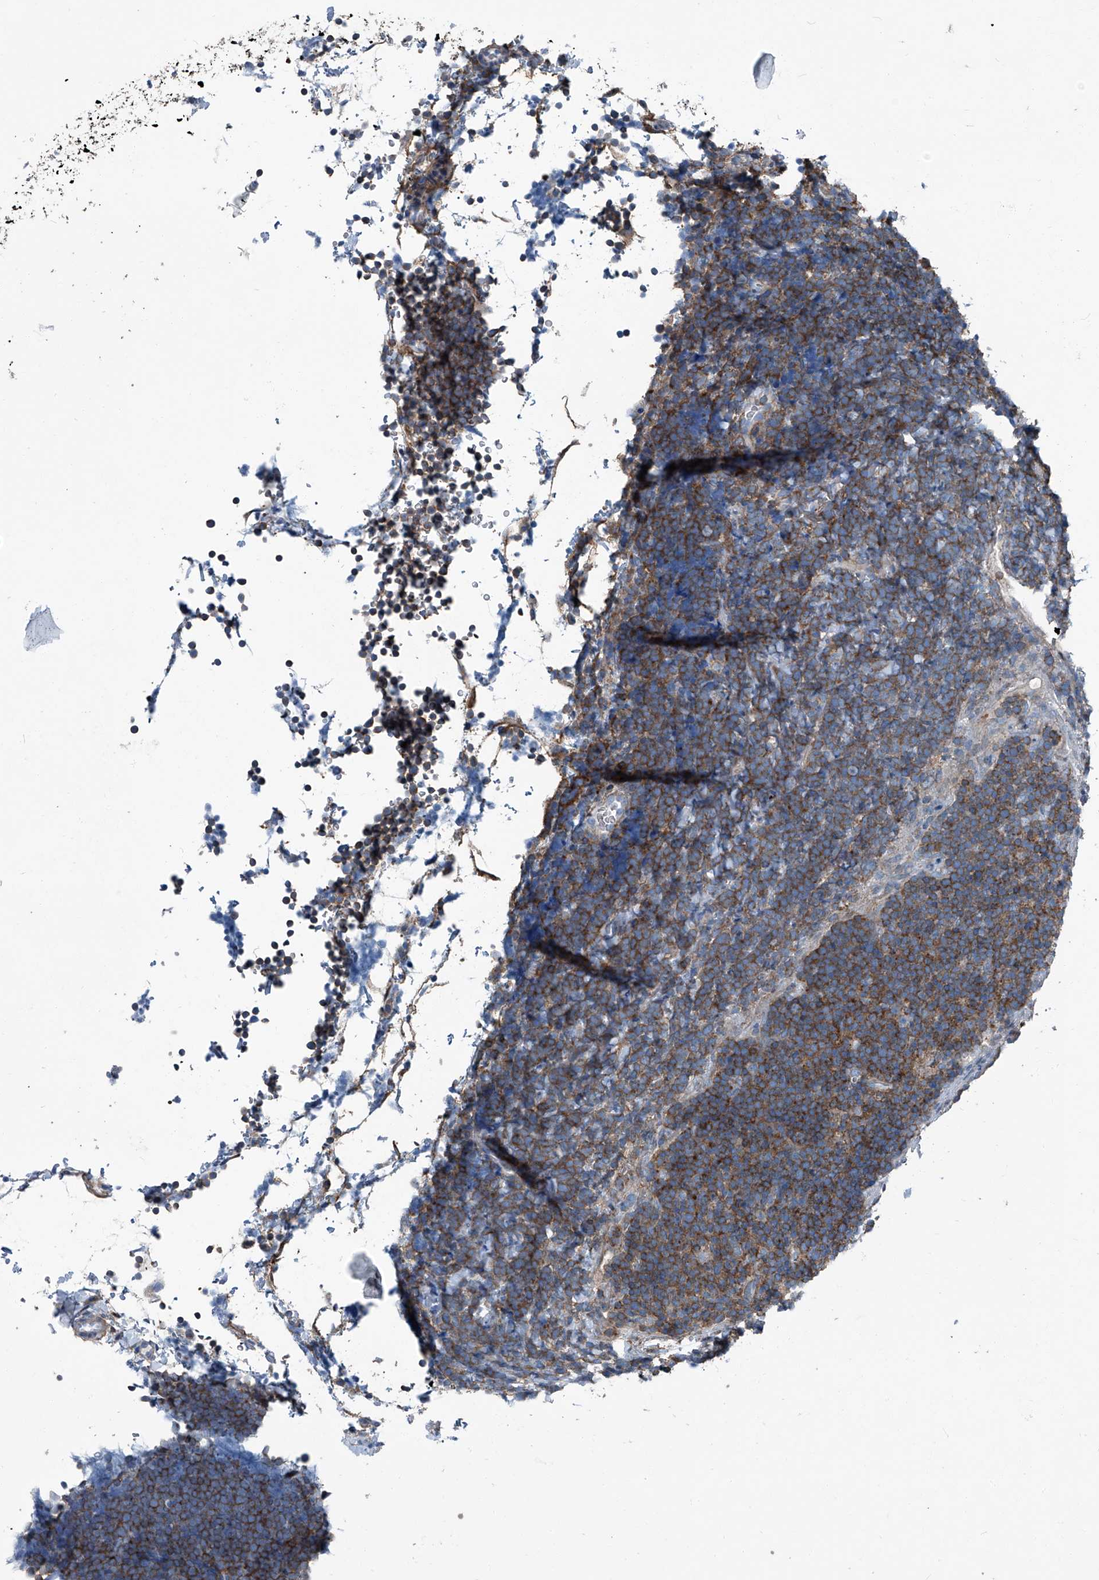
{"staining": {"intensity": "moderate", "quantity": ">75%", "location": "cytoplasmic/membranous"}, "tissue": "lymphoma", "cell_type": "Tumor cells", "image_type": "cancer", "snomed": [{"axis": "morphology", "description": "Malignant lymphoma, non-Hodgkin's type, High grade"}, {"axis": "topography", "description": "Lymph node"}], "caption": "IHC of human lymphoma displays medium levels of moderate cytoplasmic/membranous expression in approximately >75% of tumor cells. Using DAB (3,3'-diaminobenzidine) (brown) and hematoxylin (blue) stains, captured at high magnification using brightfield microscopy.", "gene": "SEPTIN7", "patient": {"sex": "male", "age": 13}}